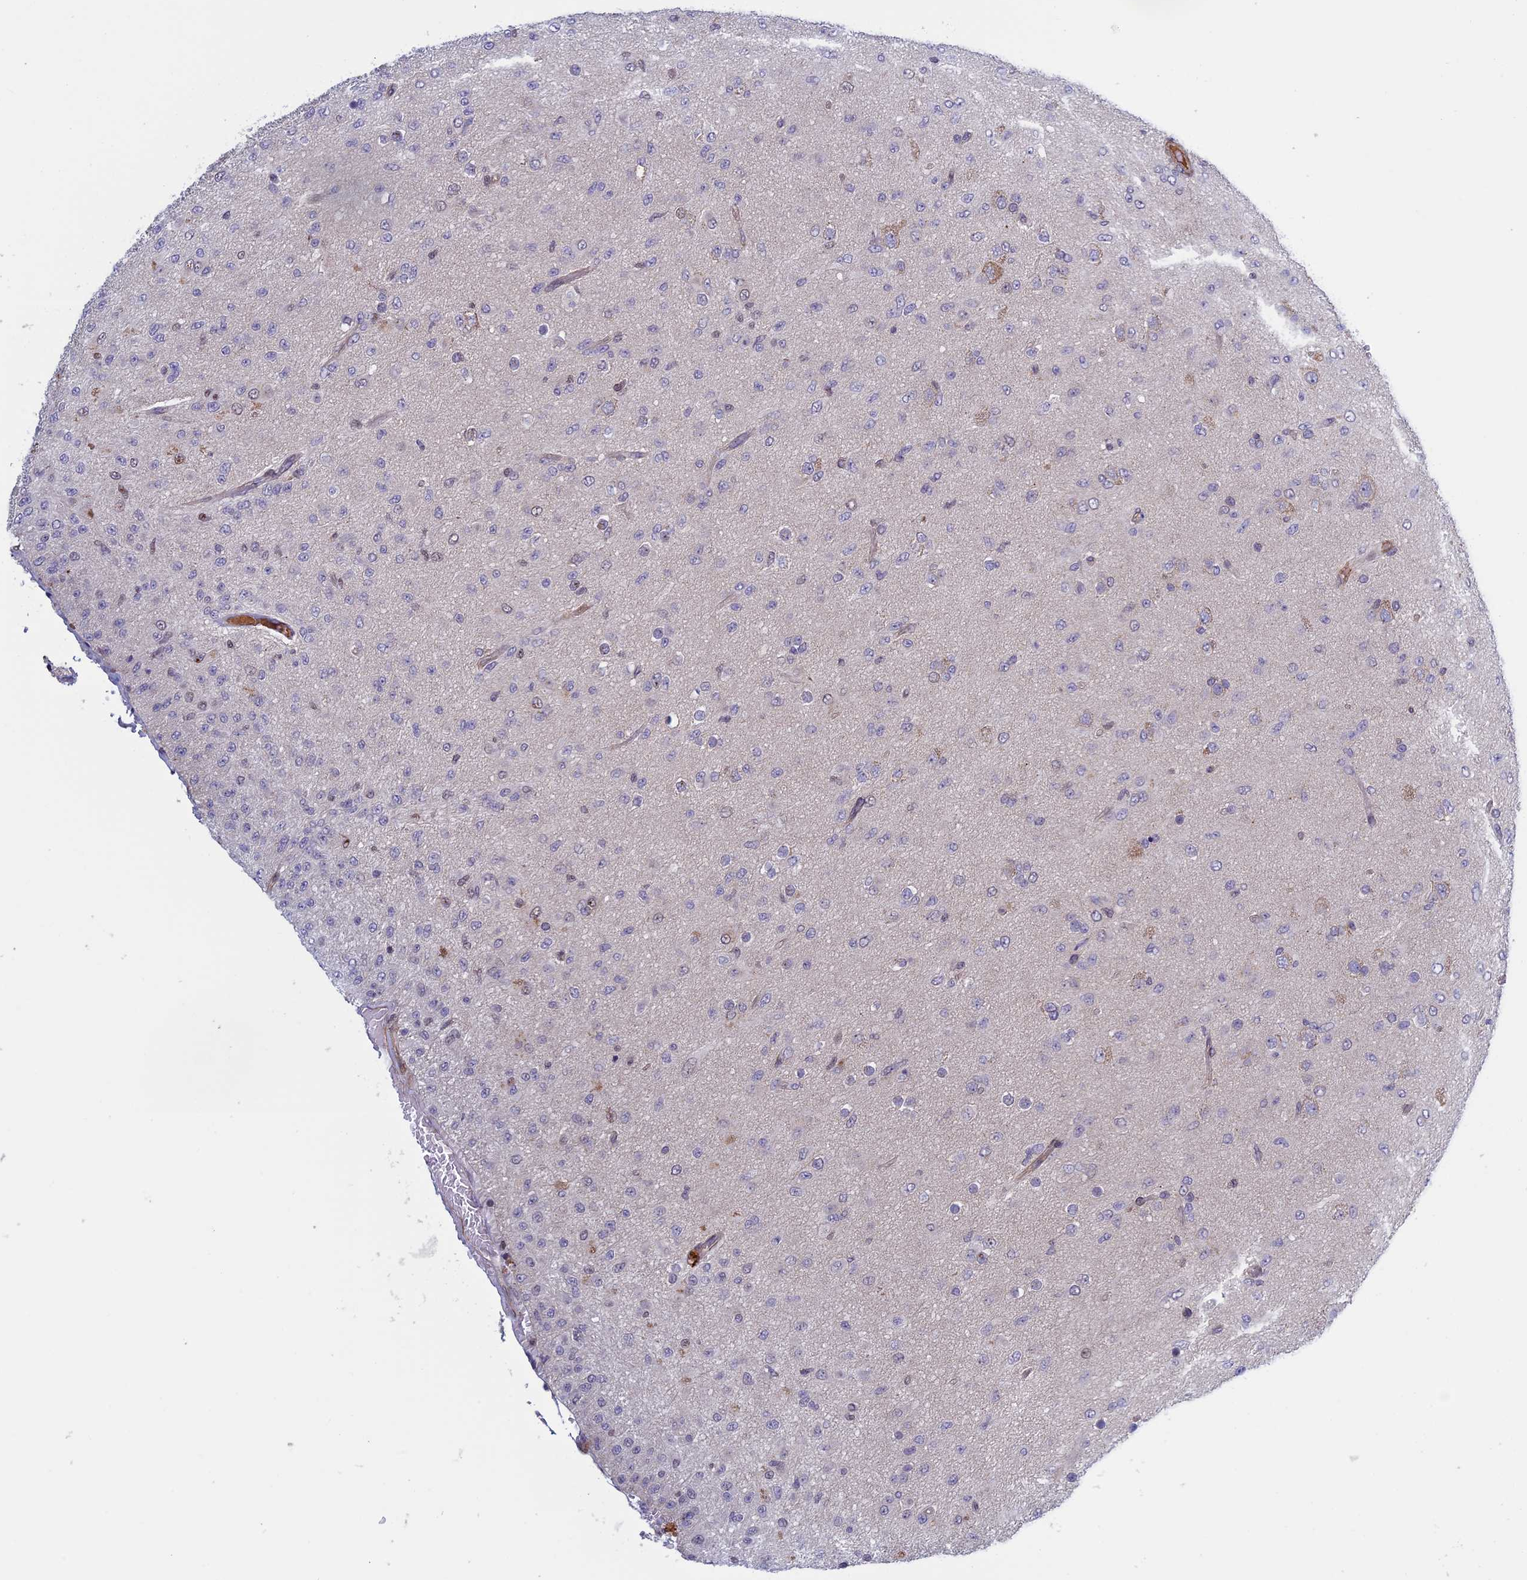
{"staining": {"intensity": "negative", "quantity": "none", "location": "none"}, "tissue": "glioma", "cell_type": "Tumor cells", "image_type": "cancer", "snomed": [{"axis": "morphology", "description": "Glioma, malignant, Low grade"}, {"axis": "topography", "description": "Brain"}], "caption": "Micrograph shows no significant protein expression in tumor cells of glioma.", "gene": "FADS1", "patient": {"sex": "male", "age": 65}}